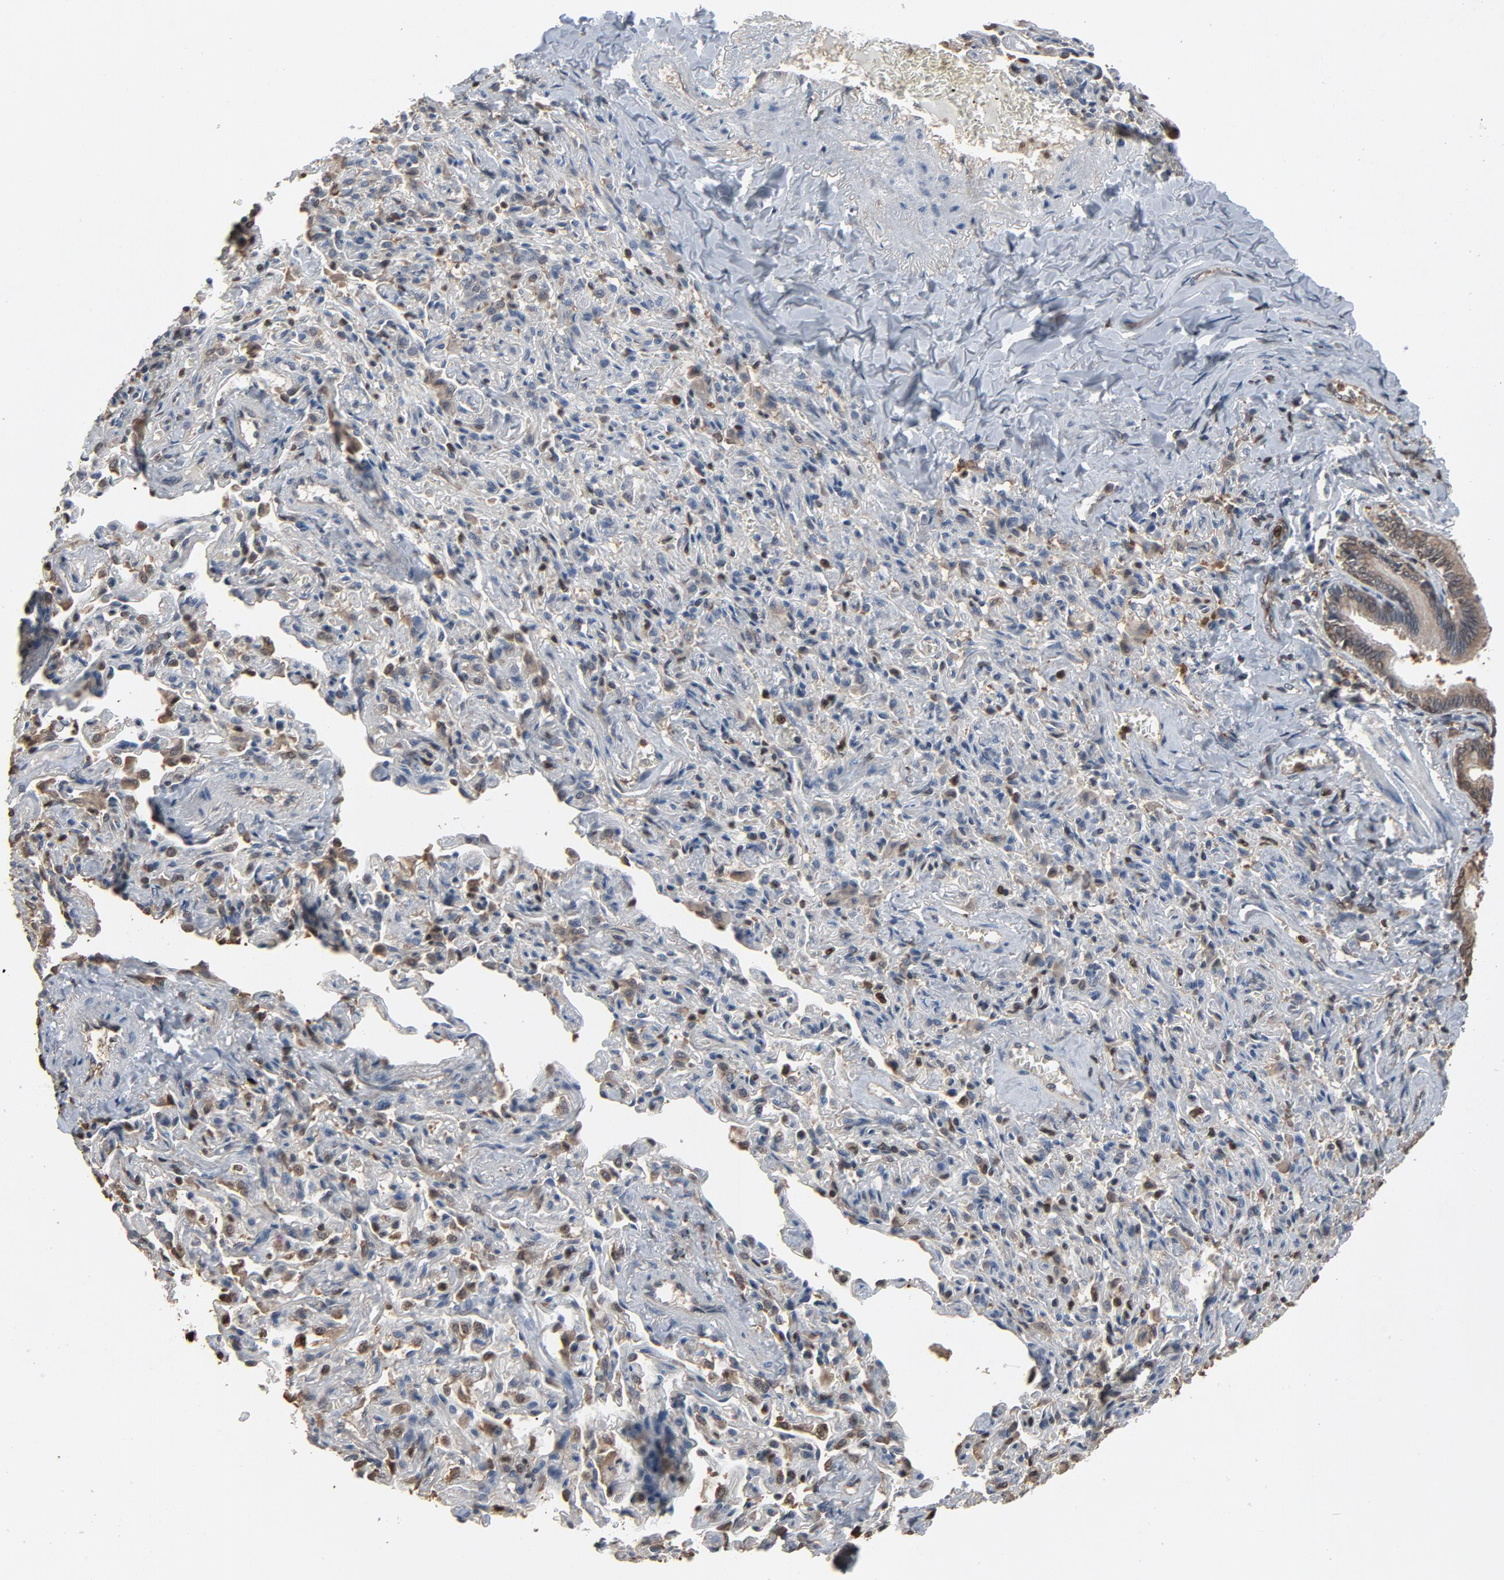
{"staining": {"intensity": "weak", "quantity": "<25%", "location": "nuclear"}, "tissue": "bronchus", "cell_type": "Respiratory epithelial cells", "image_type": "normal", "snomed": [{"axis": "morphology", "description": "Normal tissue, NOS"}, {"axis": "topography", "description": "Lung"}], "caption": "Immunohistochemistry of unremarkable human bronchus demonstrates no expression in respiratory epithelial cells.", "gene": "UBE2D1", "patient": {"sex": "male", "age": 64}}